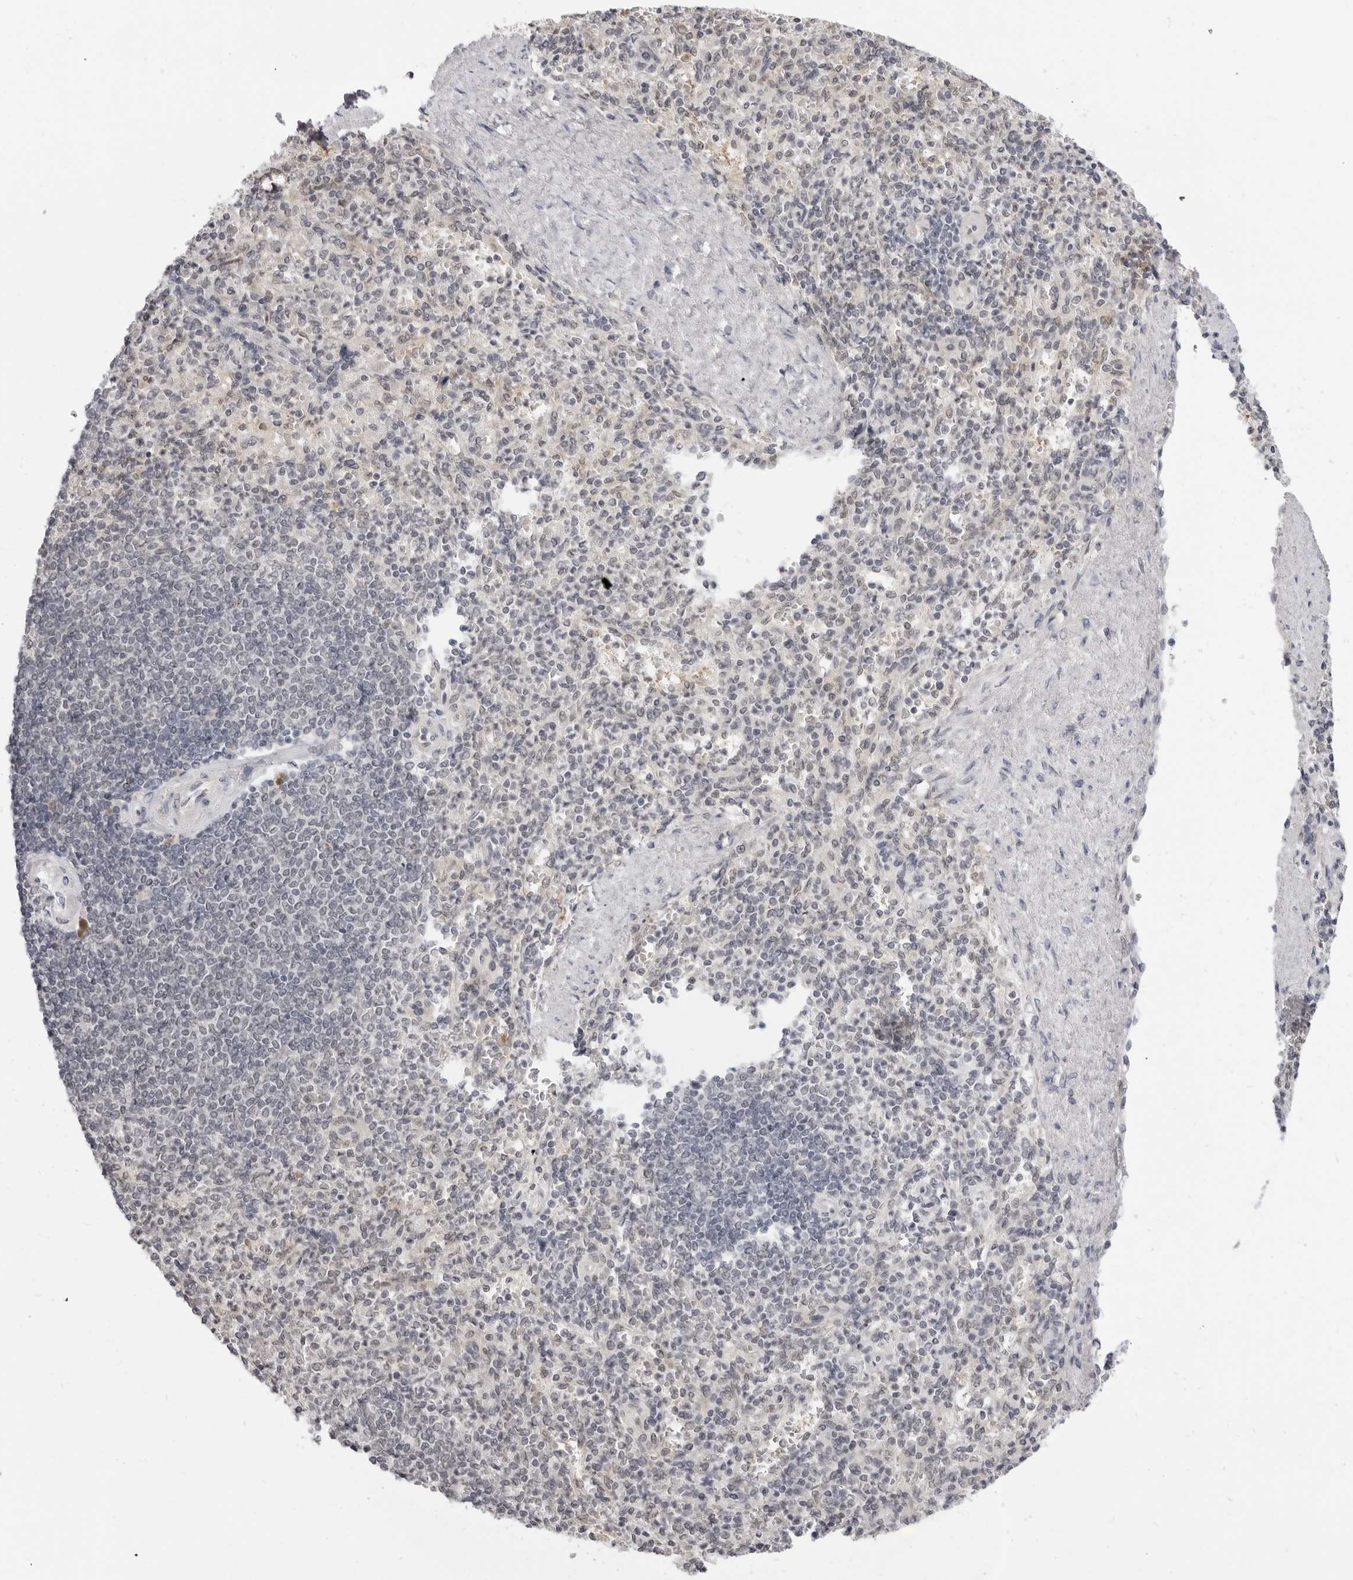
{"staining": {"intensity": "negative", "quantity": "none", "location": "none"}, "tissue": "spleen", "cell_type": "Cells in red pulp", "image_type": "normal", "snomed": [{"axis": "morphology", "description": "Normal tissue, NOS"}, {"axis": "topography", "description": "Spleen"}], "caption": "Immunohistochemistry (IHC) photomicrograph of benign spleen: human spleen stained with DAB (3,3'-diaminobenzidine) shows no significant protein staining in cells in red pulp. Nuclei are stained in blue.", "gene": "SRGAP2", "patient": {"sex": "female", "age": 74}}